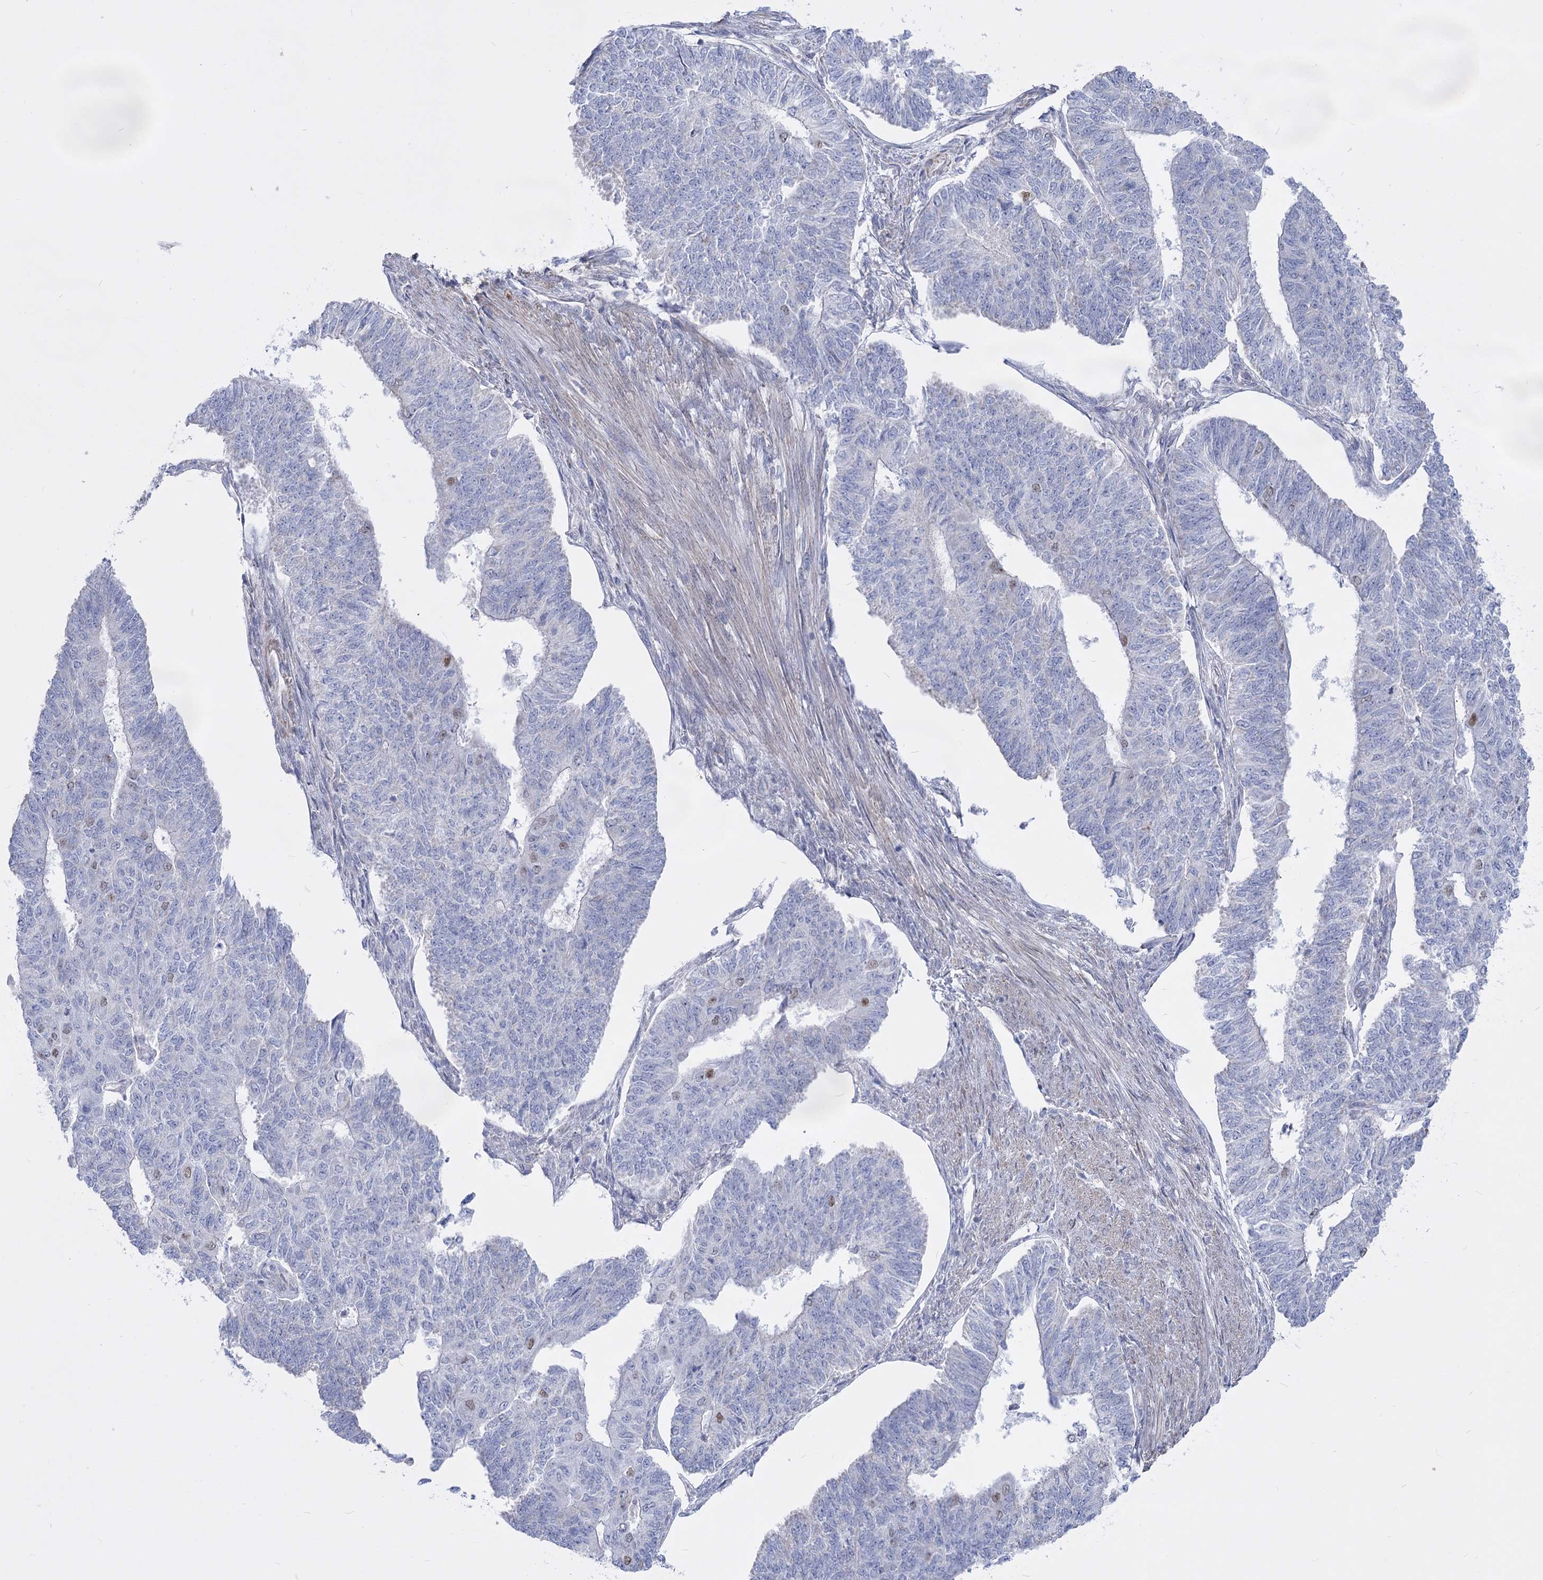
{"staining": {"intensity": "weak", "quantity": "<25%", "location": "nuclear"}, "tissue": "endometrial cancer", "cell_type": "Tumor cells", "image_type": "cancer", "snomed": [{"axis": "morphology", "description": "Adenocarcinoma, NOS"}, {"axis": "topography", "description": "Endometrium"}], "caption": "Adenocarcinoma (endometrial) stained for a protein using IHC displays no staining tumor cells.", "gene": "PDHB", "patient": {"sex": "female", "age": 32}}